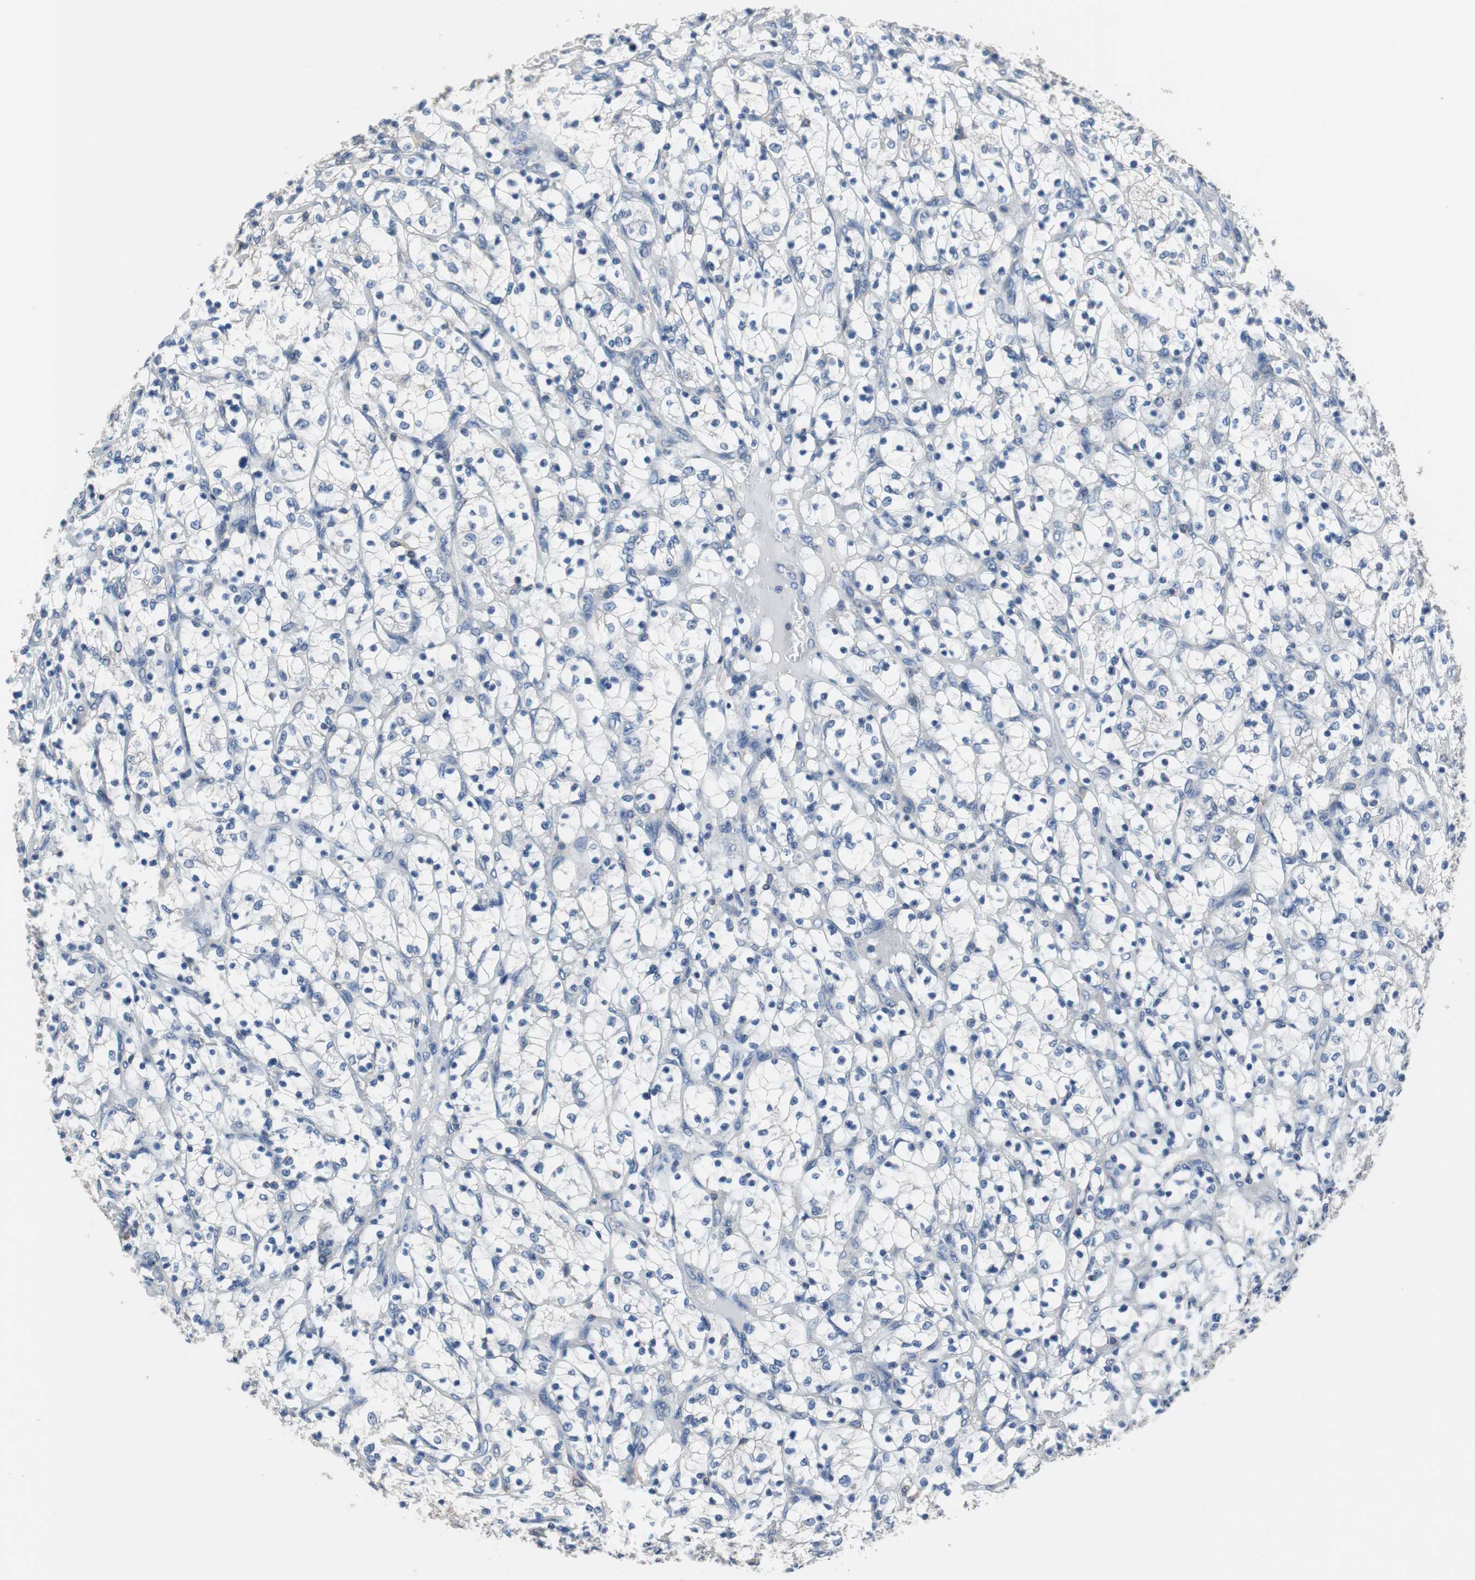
{"staining": {"intensity": "negative", "quantity": "none", "location": "none"}, "tissue": "renal cancer", "cell_type": "Tumor cells", "image_type": "cancer", "snomed": [{"axis": "morphology", "description": "Adenocarcinoma, NOS"}, {"axis": "topography", "description": "Kidney"}], "caption": "Adenocarcinoma (renal) was stained to show a protein in brown. There is no significant staining in tumor cells.", "gene": "PRKCA", "patient": {"sex": "female", "age": 69}}